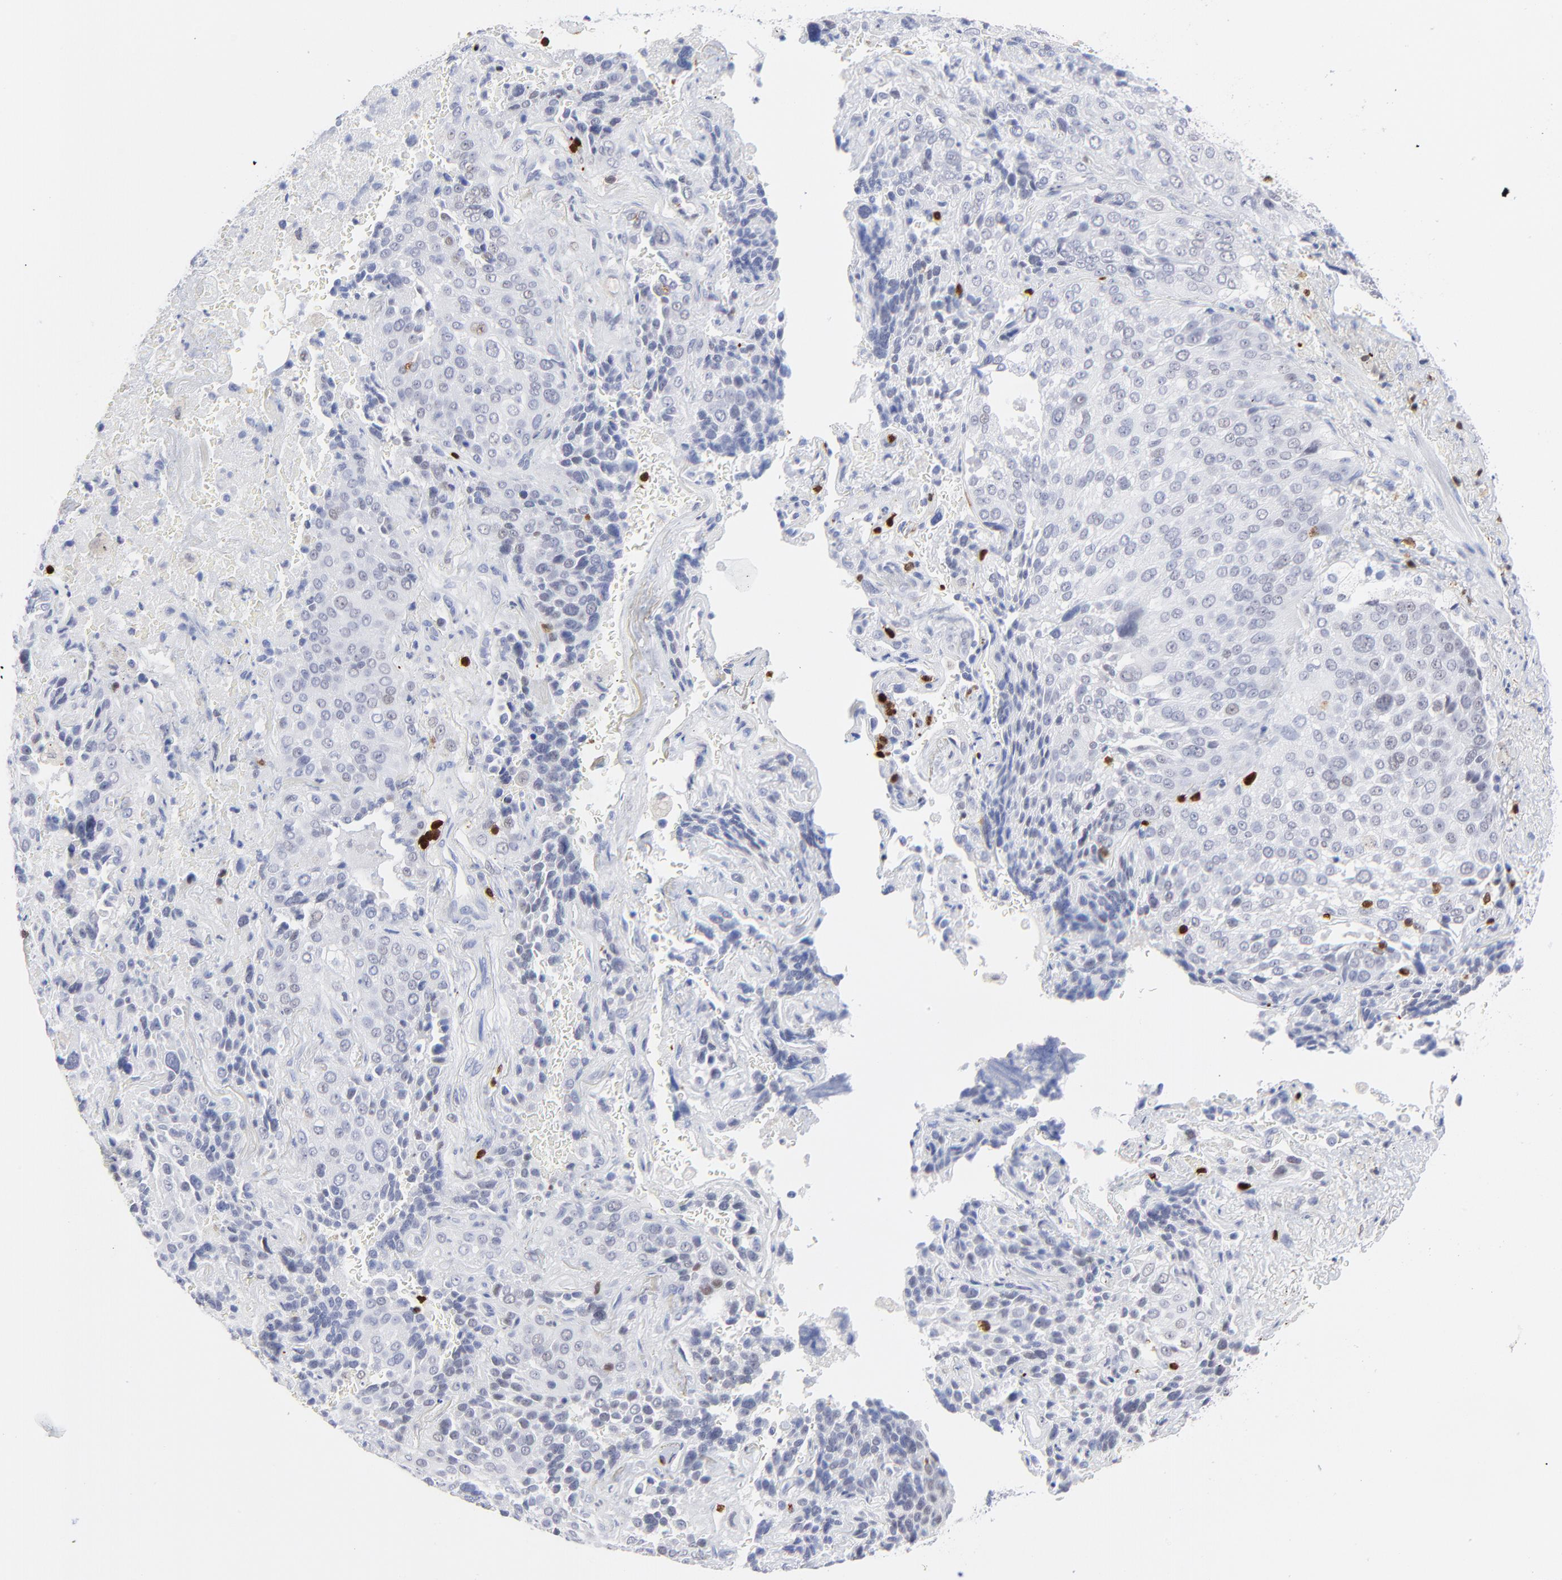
{"staining": {"intensity": "negative", "quantity": "none", "location": "none"}, "tissue": "lung cancer", "cell_type": "Tumor cells", "image_type": "cancer", "snomed": [{"axis": "morphology", "description": "Squamous cell carcinoma, NOS"}, {"axis": "topography", "description": "Lung"}], "caption": "High power microscopy image of an immunohistochemistry (IHC) micrograph of squamous cell carcinoma (lung), revealing no significant expression in tumor cells. (DAB (3,3'-diaminobenzidine) immunohistochemistry (IHC) with hematoxylin counter stain).", "gene": "ZAP70", "patient": {"sex": "male", "age": 54}}